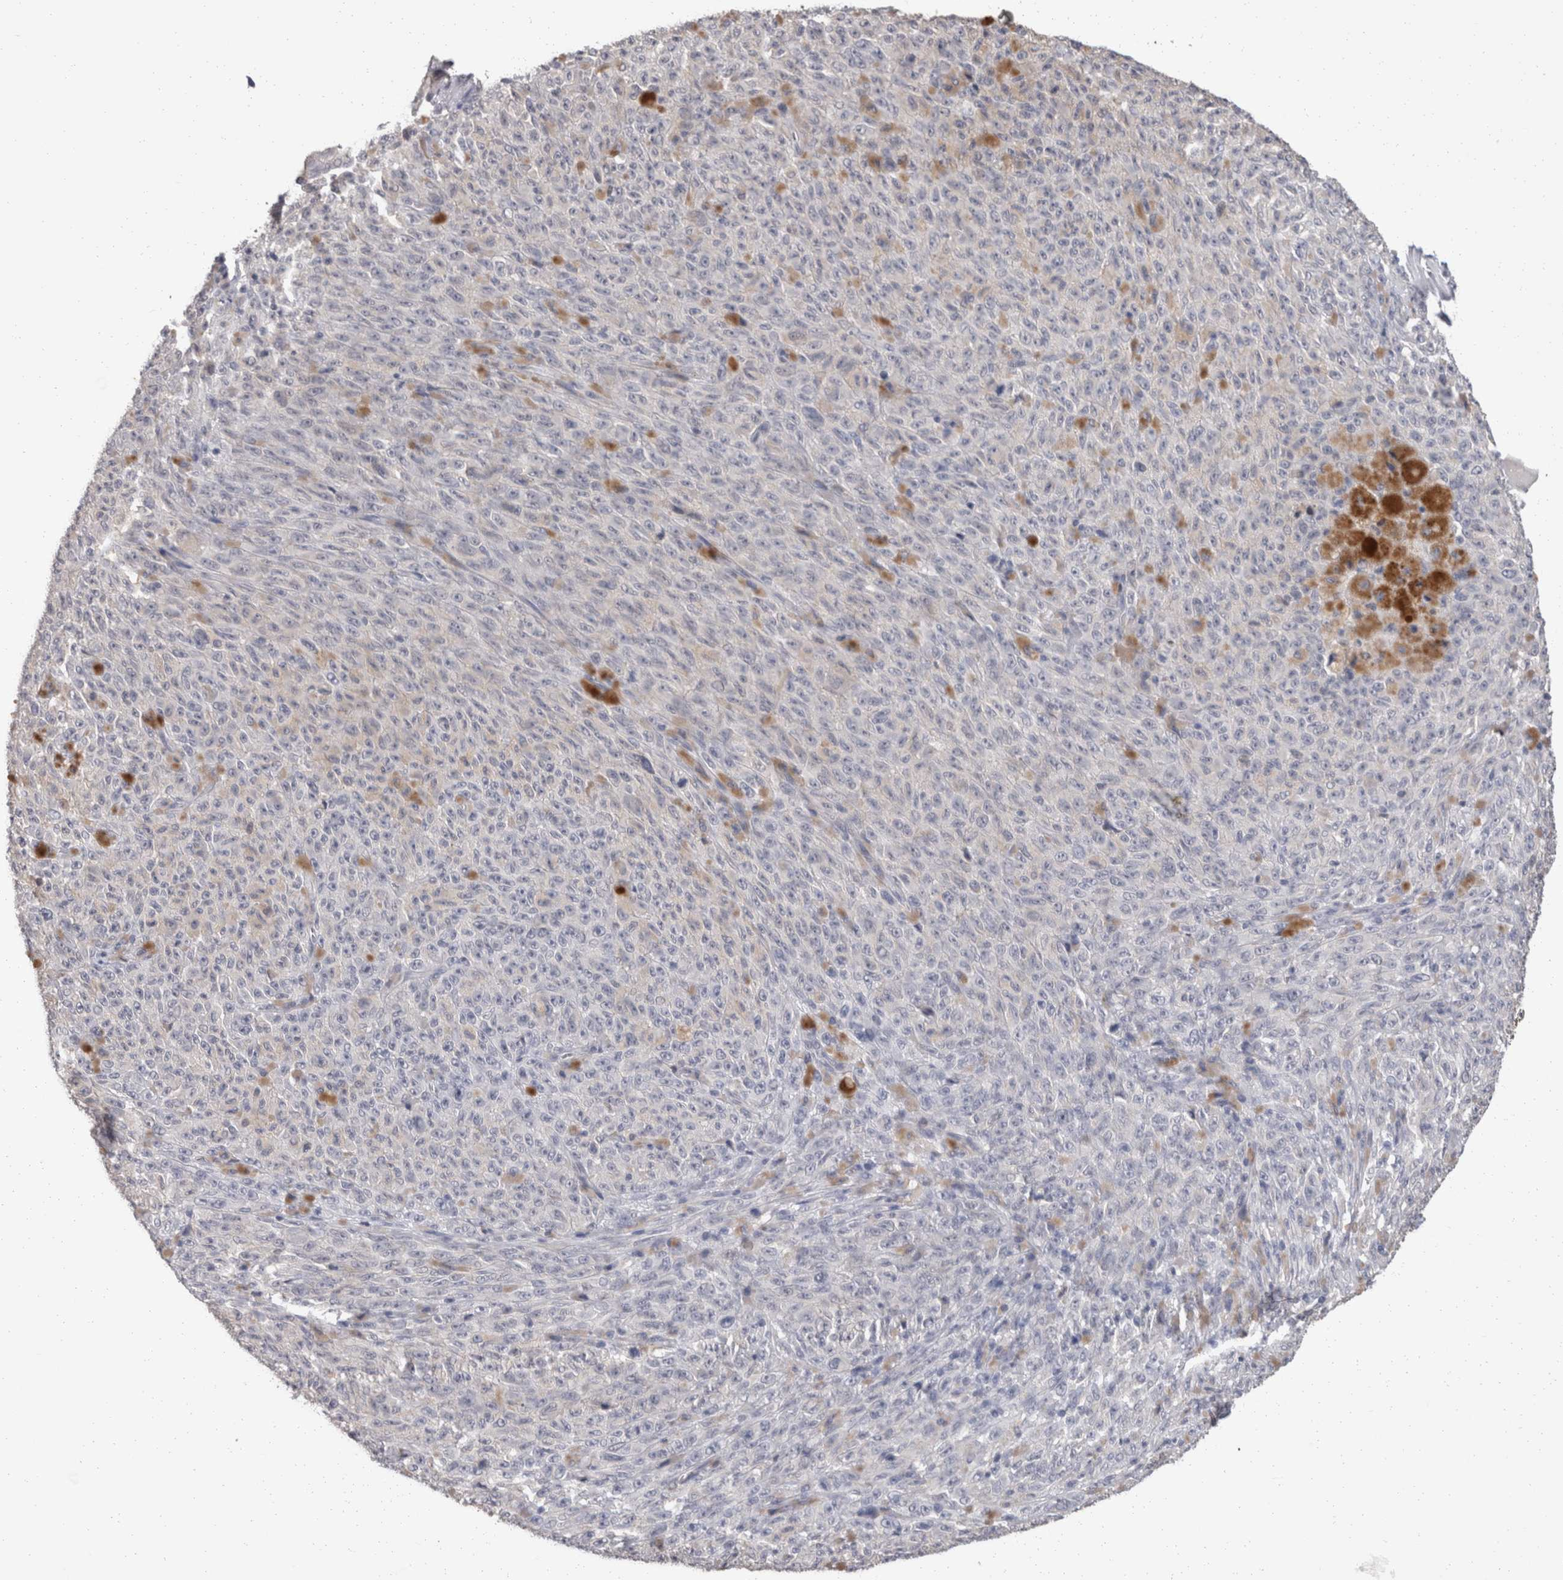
{"staining": {"intensity": "negative", "quantity": "none", "location": "none"}, "tissue": "melanoma", "cell_type": "Tumor cells", "image_type": "cancer", "snomed": [{"axis": "morphology", "description": "Malignant melanoma, NOS"}, {"axis": "topography", "description": "Skin"}], "caption": "IHC photomicrograph of melanoma stained for a protein (brown), which exhibits no staining in tumor cells.", "gene": "FHOD3", "patient": {"sex": "female", "age": 82}}